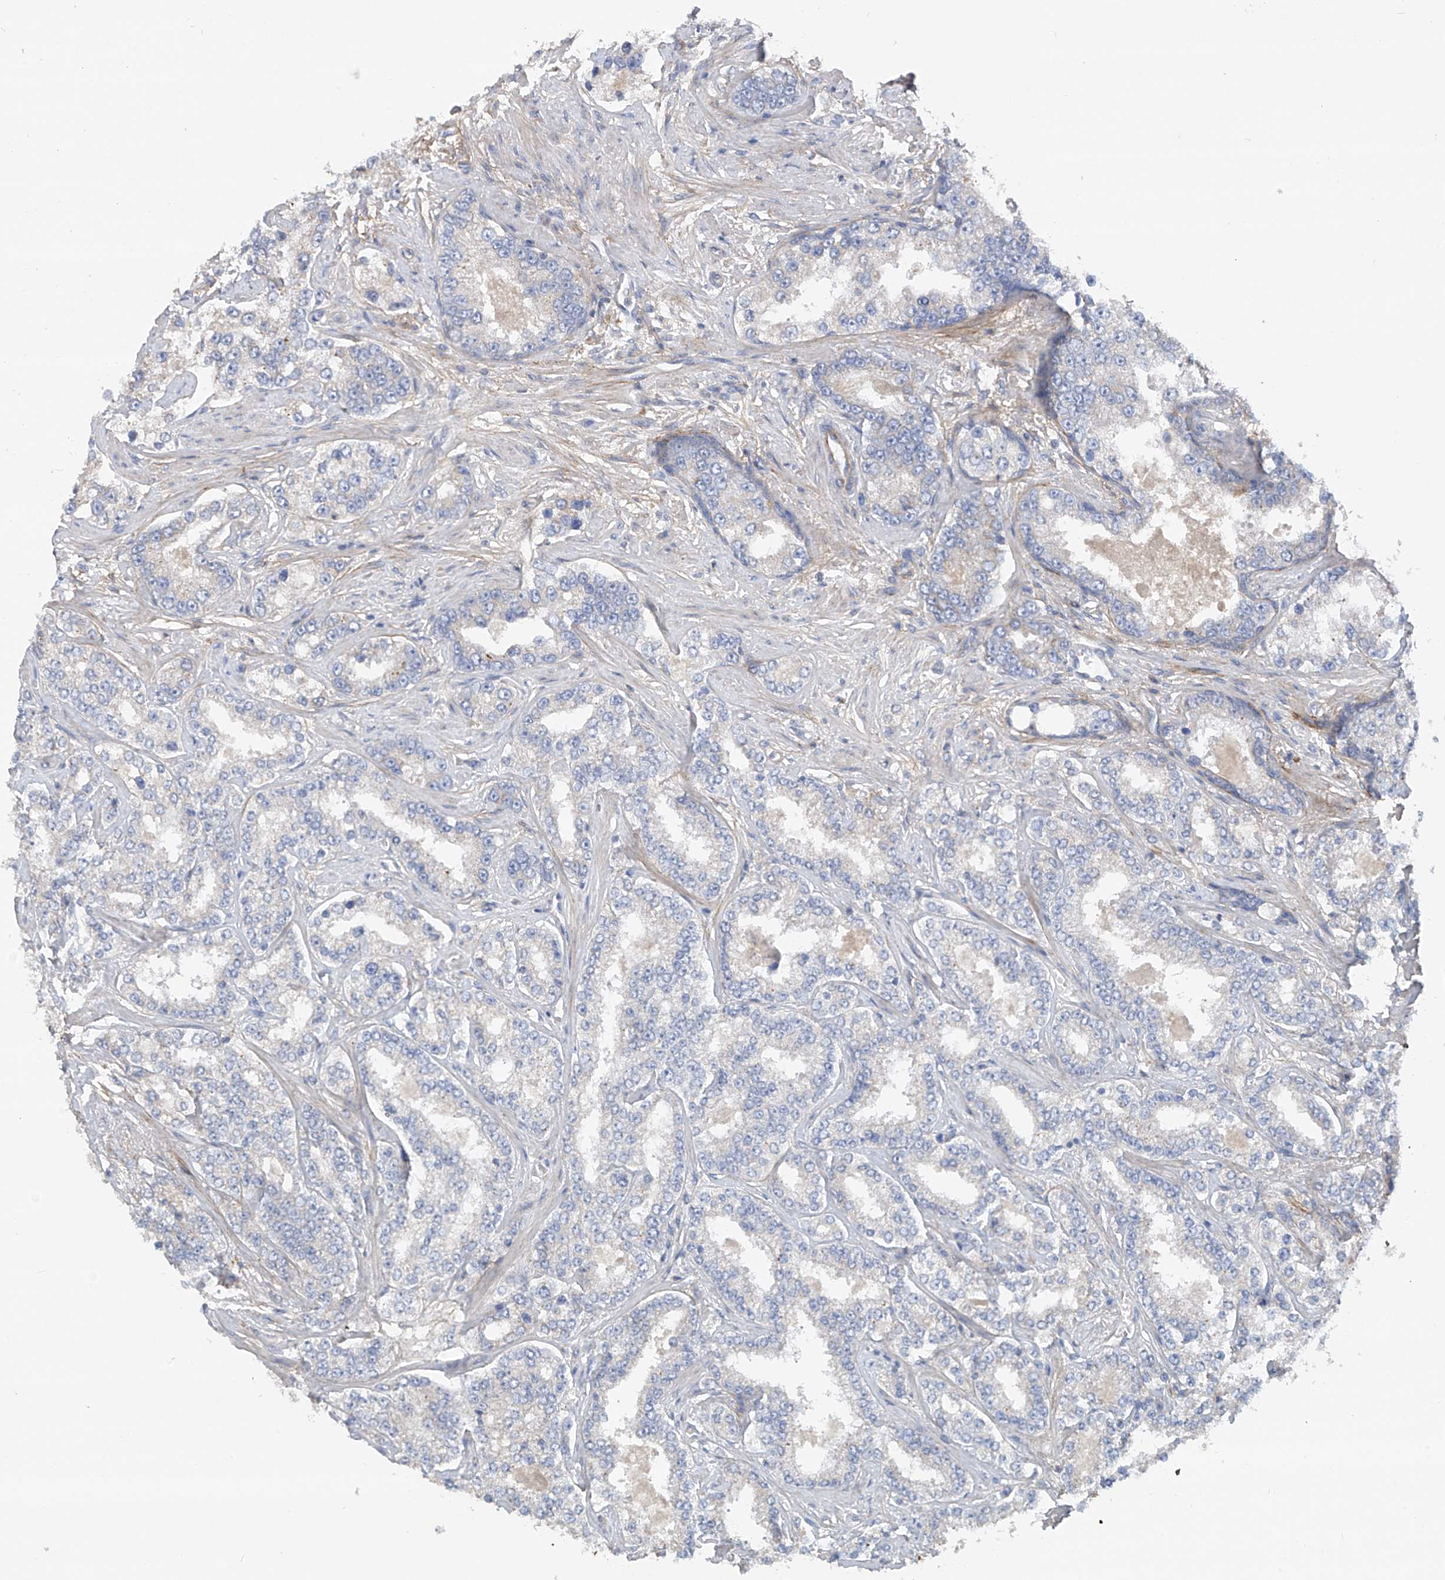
{"staining": {"intensity": "negative", "quantity": "none", "location": "none"}, "tissue": "prostate cancer", "cell_type": "Tumor cells", "image_type": "cancer", "snomed": [{"axis": "morphology", "description": "Normal tissue, NOS"}, {"axis": "morphology", "description": "Adenocarcinoma, High grade"}, {"axis": "topography", "description": "Prostate"}], "caption": "This is a histopathology image of immunohistochemistry (IHC) staining of prostate adenocarcinoma (high-grade), which shows no expression in tumor cells.", "gene": "GALNTL6", "patient": {"sex": "male", "age": 83}}